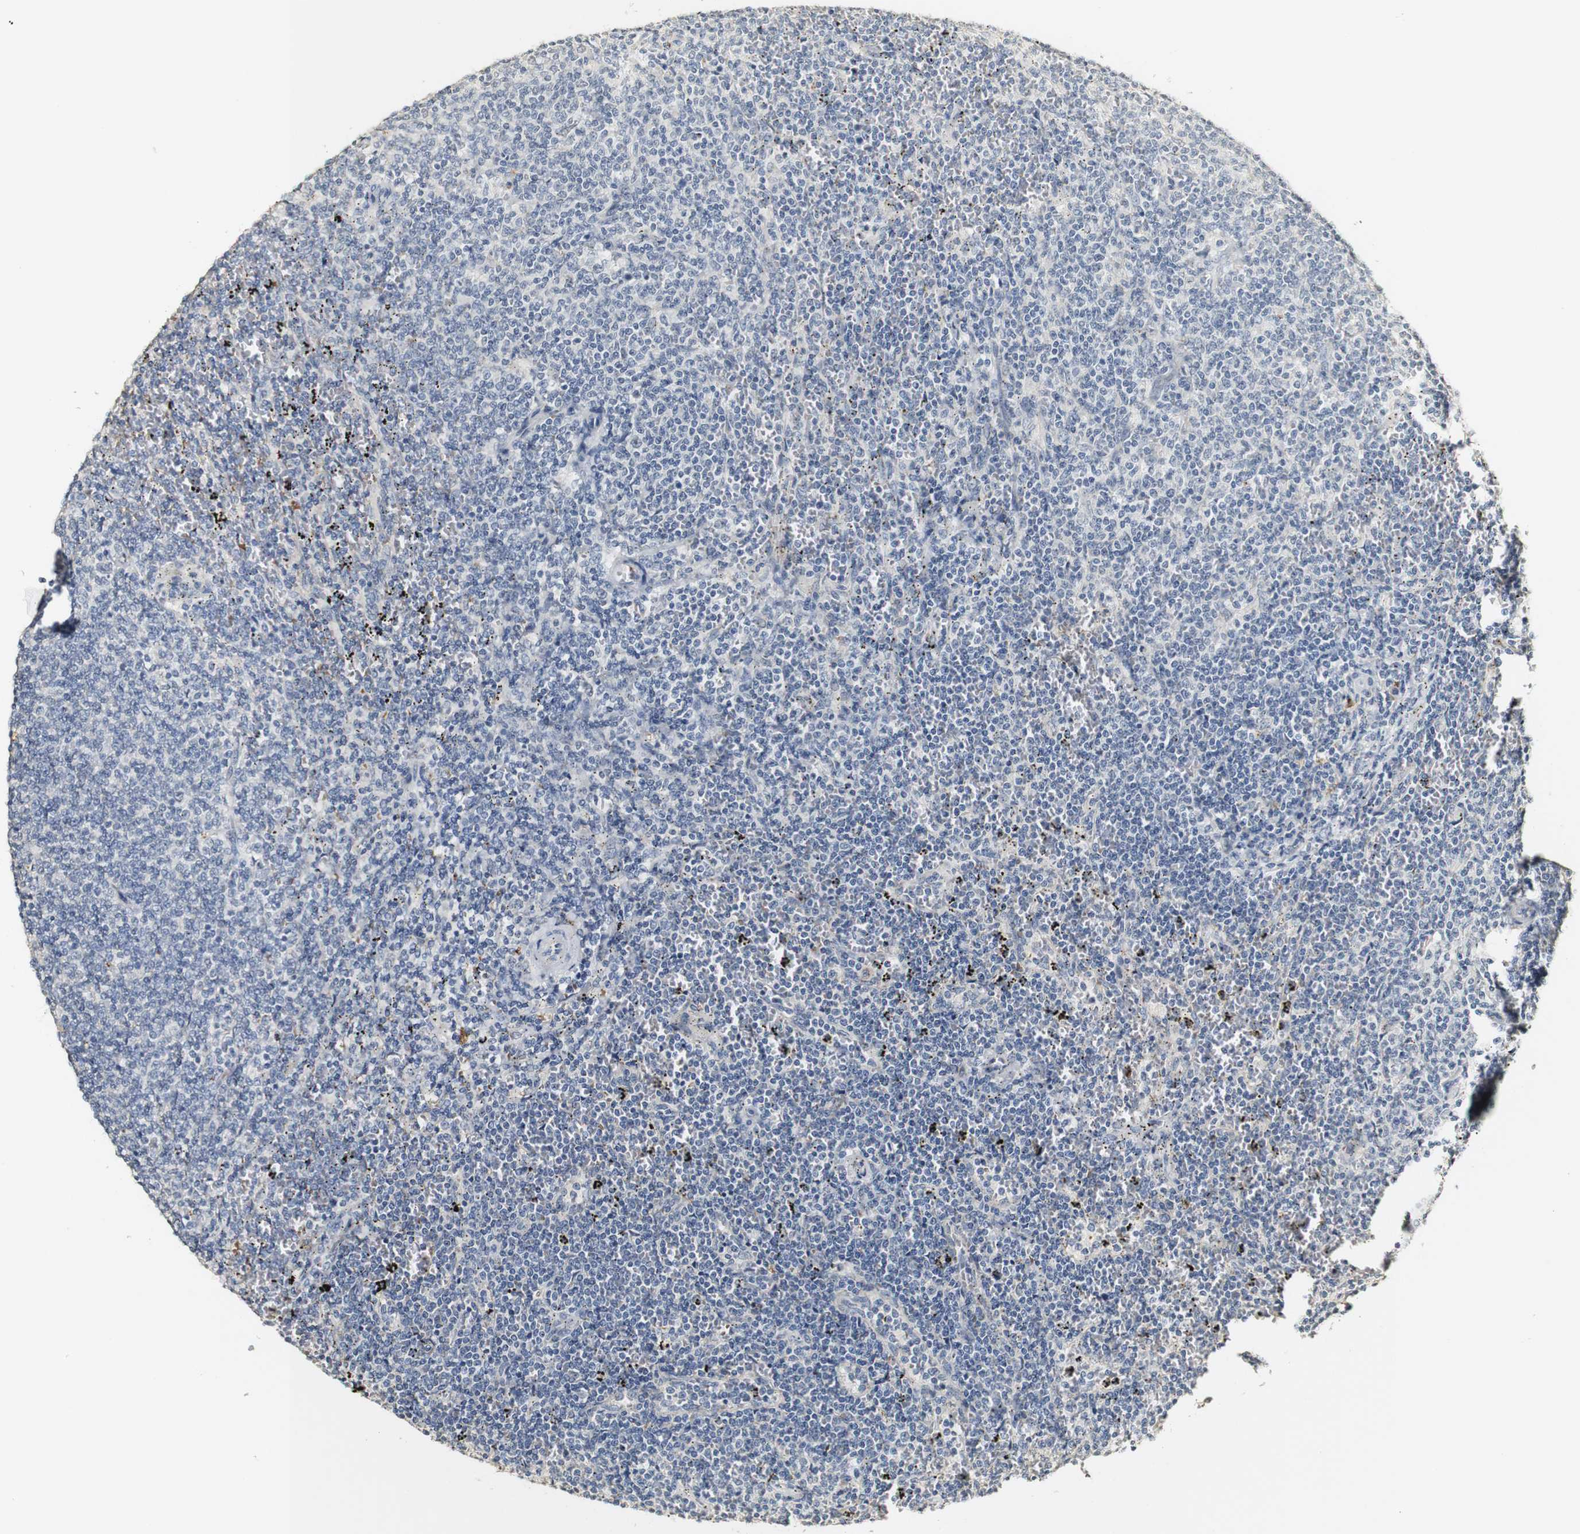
{"staining": {"intensity": "negative", "quantity": "none", "location": "none"}, "tissue": "lymphoma", "cell_type": "Tumor cells", "image_type": "cancer", "snomed": [{"axis": "morphology", "description": "Malignant lymphoma, non-Hodgkin's type, Low grade"}, {"axis": "topography", "description": "Spleen"}], "caption": "This is a micrograph of immunohistochemistry staining of lymphoma, which shows no staining in tumor cells.", "gene": "SYT7", "patient": {"sex": "female", "age": 50}}